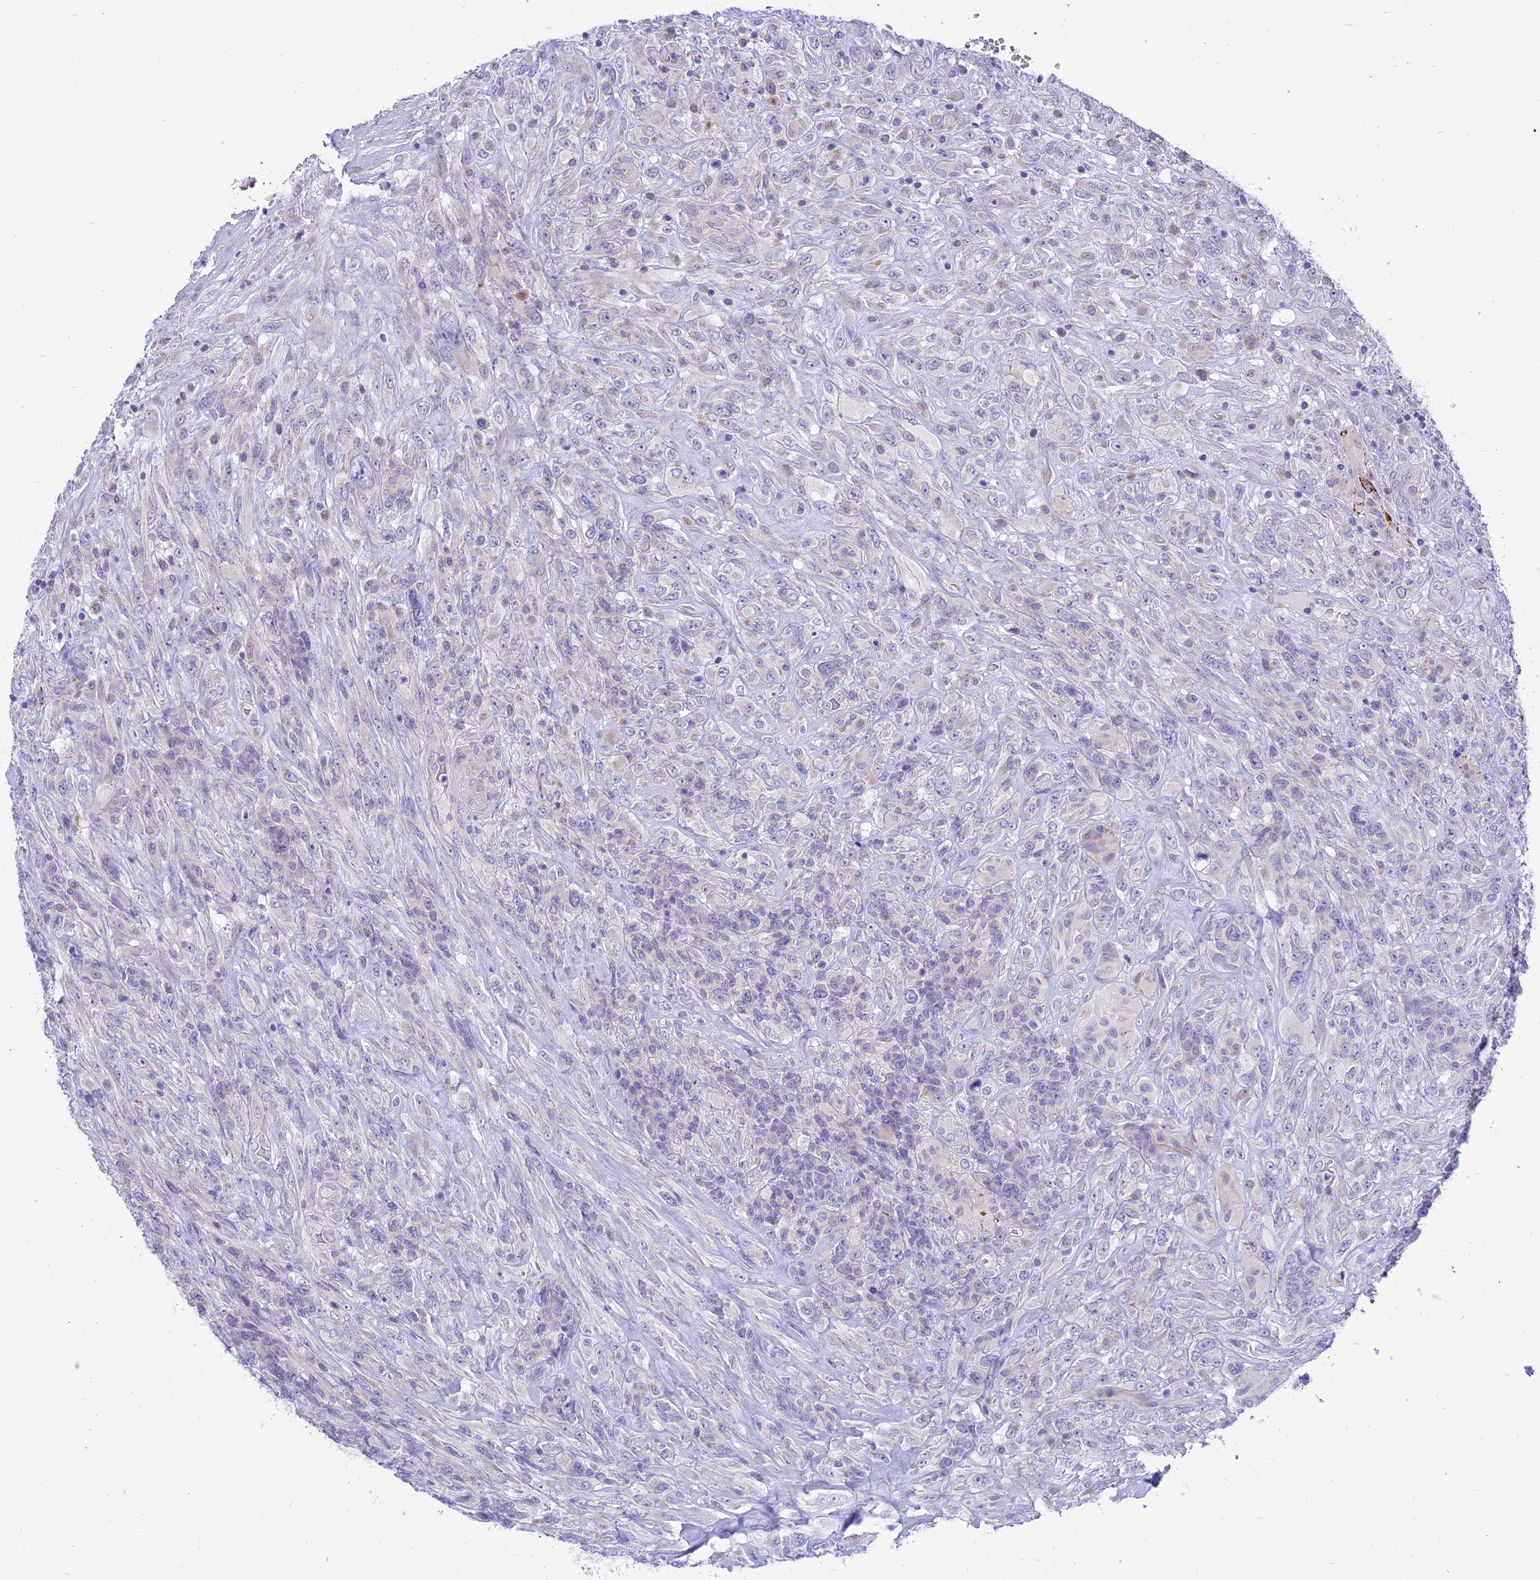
{"staining": {"intensity": "negative", "quantity": "none", "location": "none"}, "tissue": "glioma", "cell_type": "Tumor cells", "image_type": "cancer", "snomed": [{"axis": "morphology", "description": "Glioma, malignant, High grade"}, {"axis": "topography", "description": "Brain"}], "caption": "There is no significant staining in tumor cells of malignant glioma (high-grade).", "gene": "ARMCX6", "patient": {"sex": "male", "age": 61}}